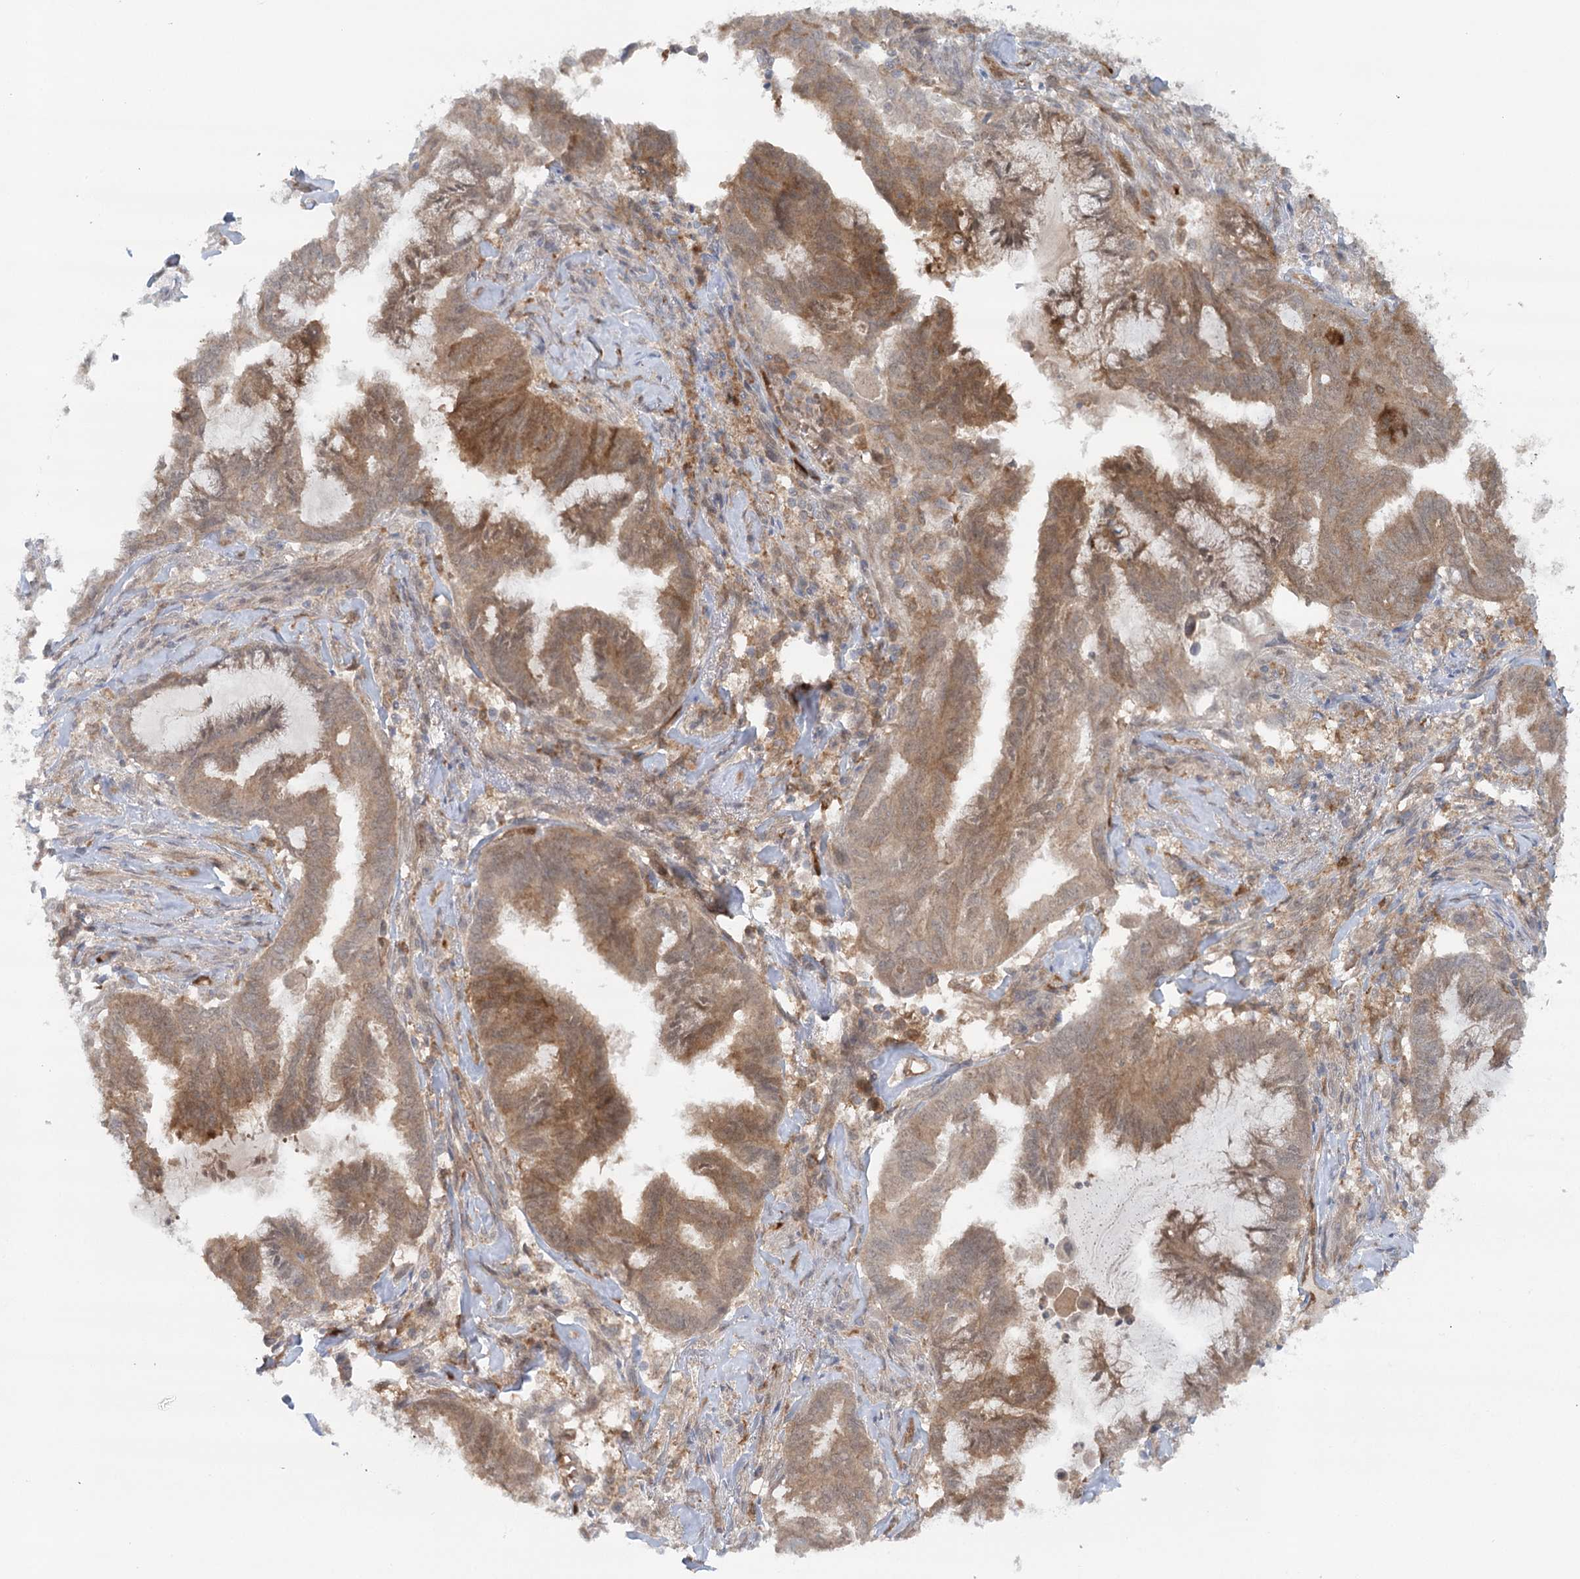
{"staining": {"intensity": "moderate", "quantity": ">75%", "location": "cytoplasmic/membranous,nuclear"}, "tissue": "endometrial cancer", "cell_type": "Tumor cells", "image_type": "cancer", "snomed": [{"axis": "morphology", "description": "Adenocarcinoma, NOS"}, {"axis": "topography", "description": "Endometrium"}], "caption": "Endometrial adenocarcinoma stained with a protein marker exhibits moderate staining in tumor cells.", "gene": "GBE1", "patient": {"sex": "female", "age": 86}}